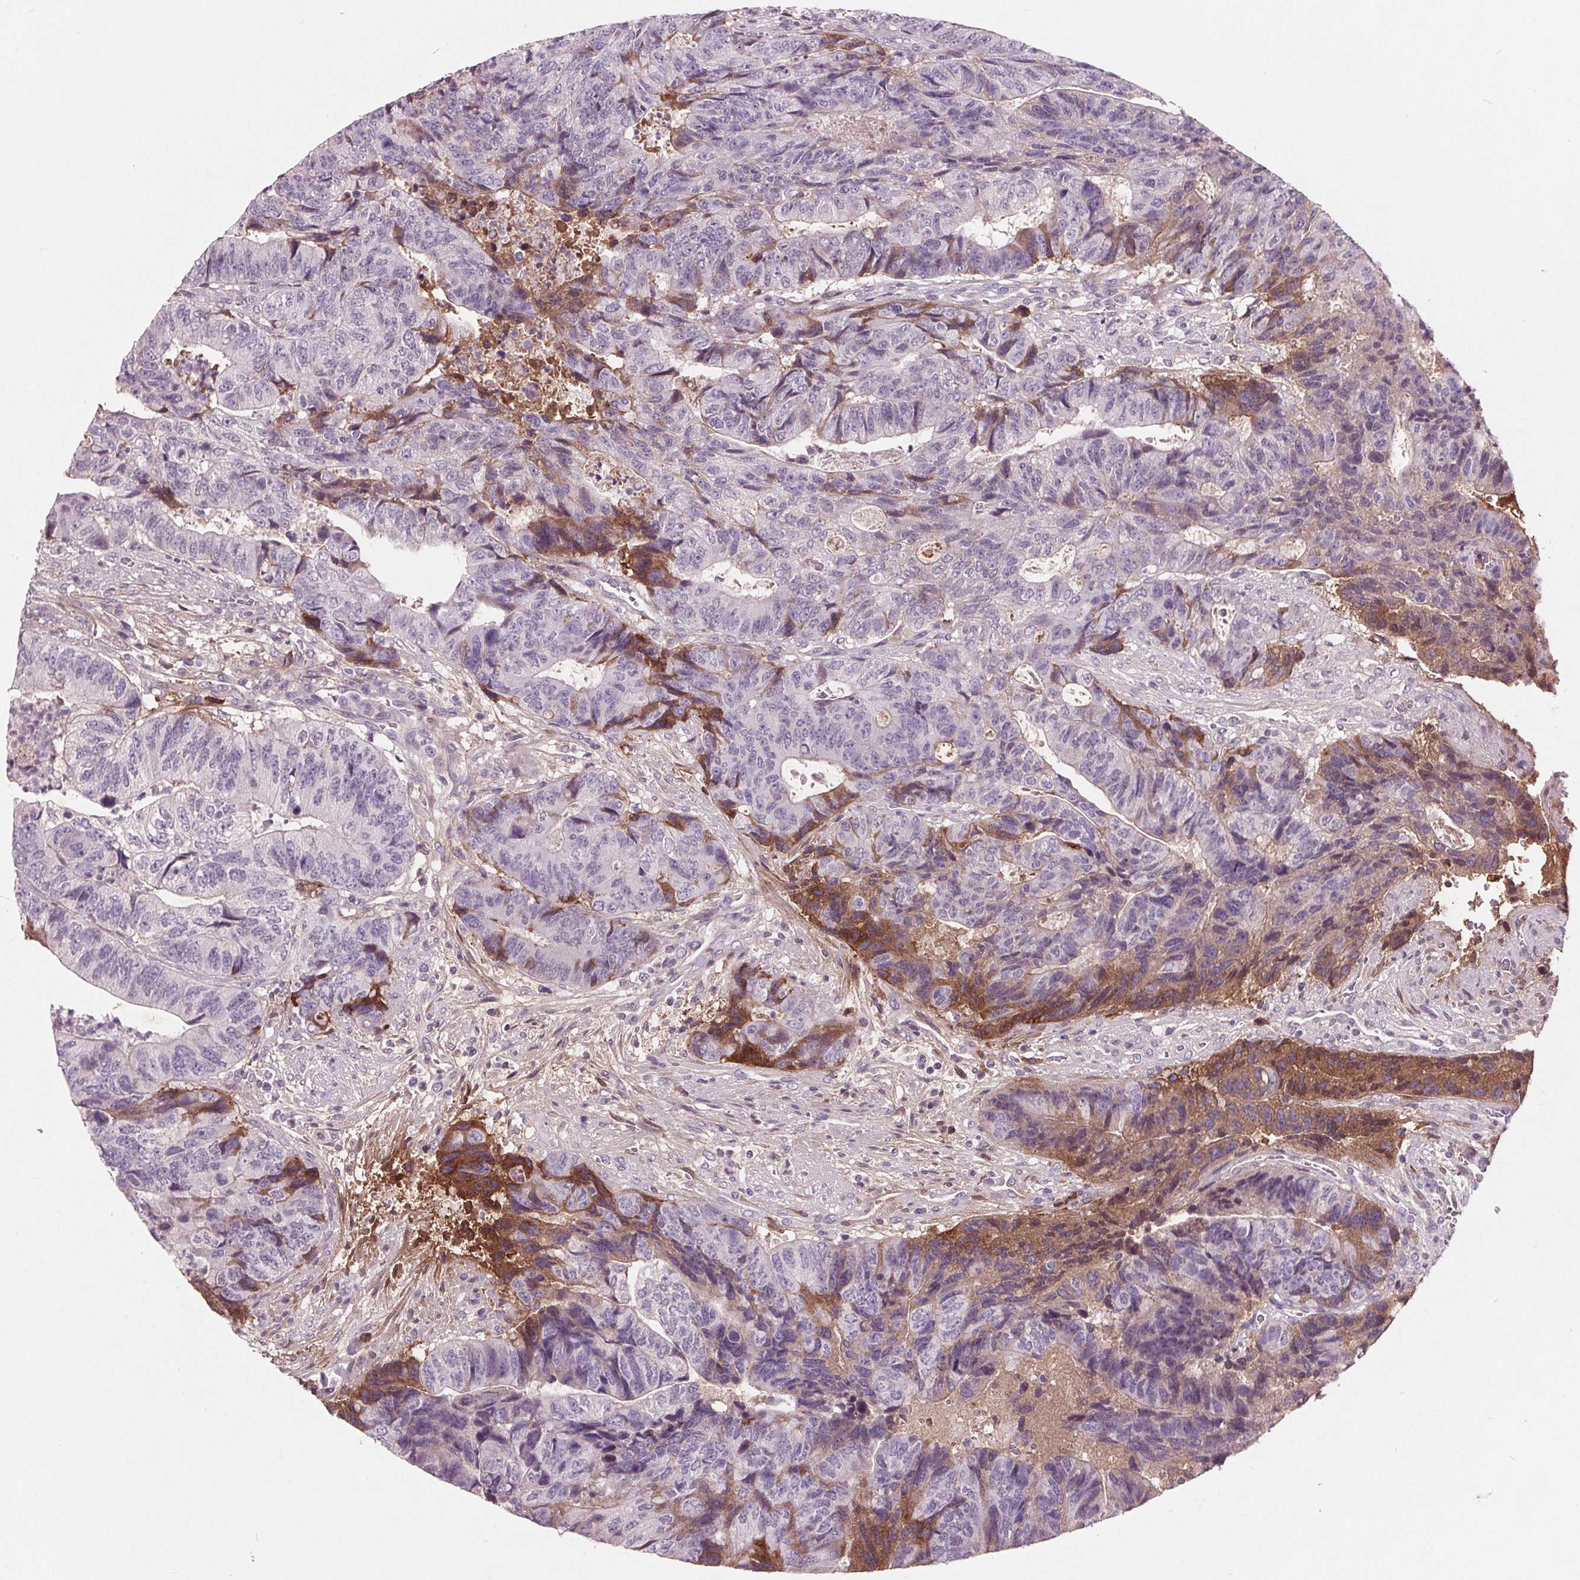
{"staining": {"intensity": "moderate", "quantity": "<25%", "location": "cytoplasmic/membranous"}, "tissue": "colorectal cancer", "cell_type": "Tumor cells", "image_type": "cancer", "snomed": [{"axis": "morphology", "description": "Normal tissue, NOS"}, {"axis": "morphology", "description": "Adenocarcinoma, NOS"}, {"axis": "topography", "description": "Colon"}], "caption": "About <25% of tumor cells in colorectal cancer (adenocarcinoma) display moderate cytoplasmic/membranous protein positivity as visualized by brown immunohistochemical staining.", "gene": "C6", "patient": {"sex": "female", "age": 48}}